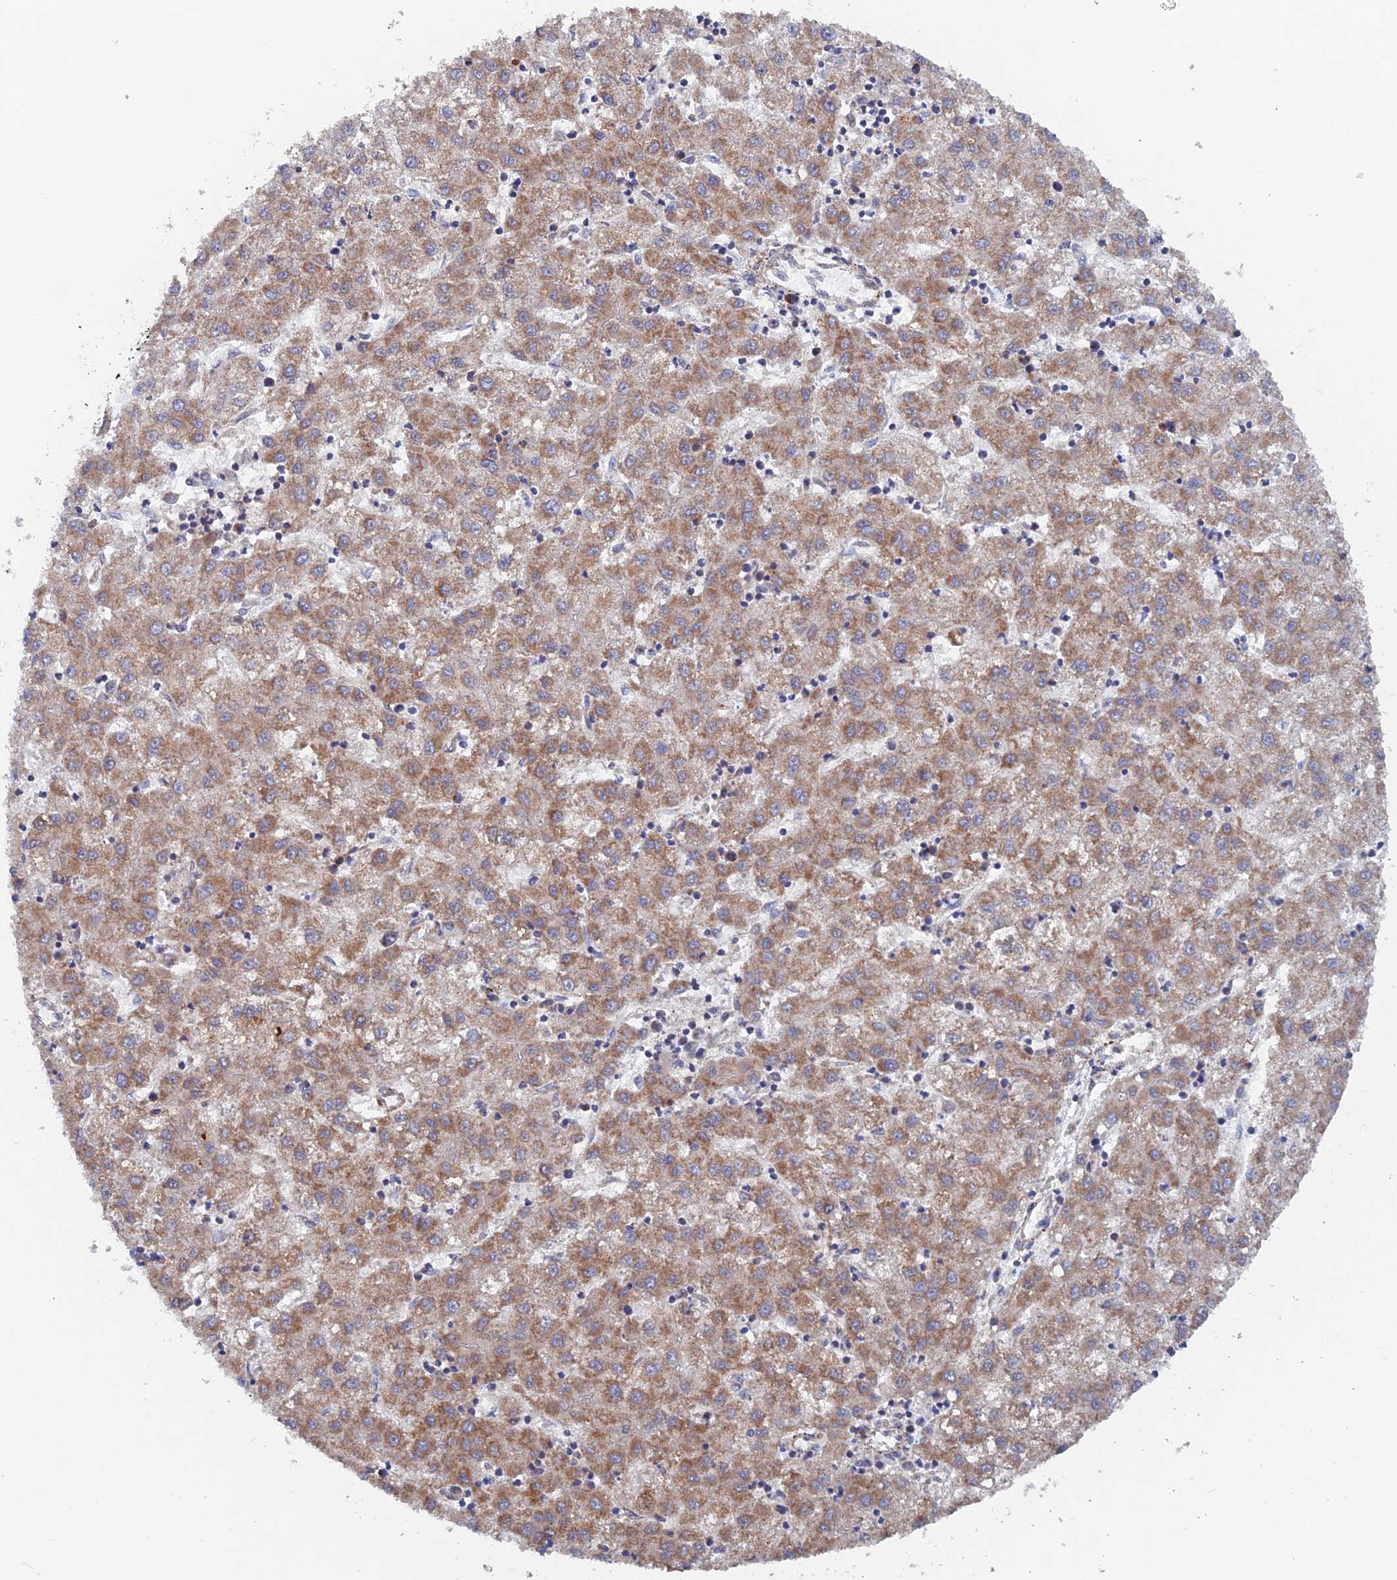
{"staining": {"intensity": "moderate", "quantity": ">75%", "location": "cytoplasmic/membranous"}, "tissue": "liver cancer", "cell_type": "Tumor cells", "image_type": "cancer", "snomed": [{"axis": "morphology", "description": "Carcinoma, Hepatocellular, NOS"}, {"axis": "topography", "description": "Liver"}], "caption": "Approximately >75% of tumor cells in human hepatocellular carcinoma (liver) exhibit moderate cytoplasmic/membranous protein positivity as visualized by brown immunohistochemical staining.", "gene": "MRPL1", "patient": {"sex": "male", "age": 72}}